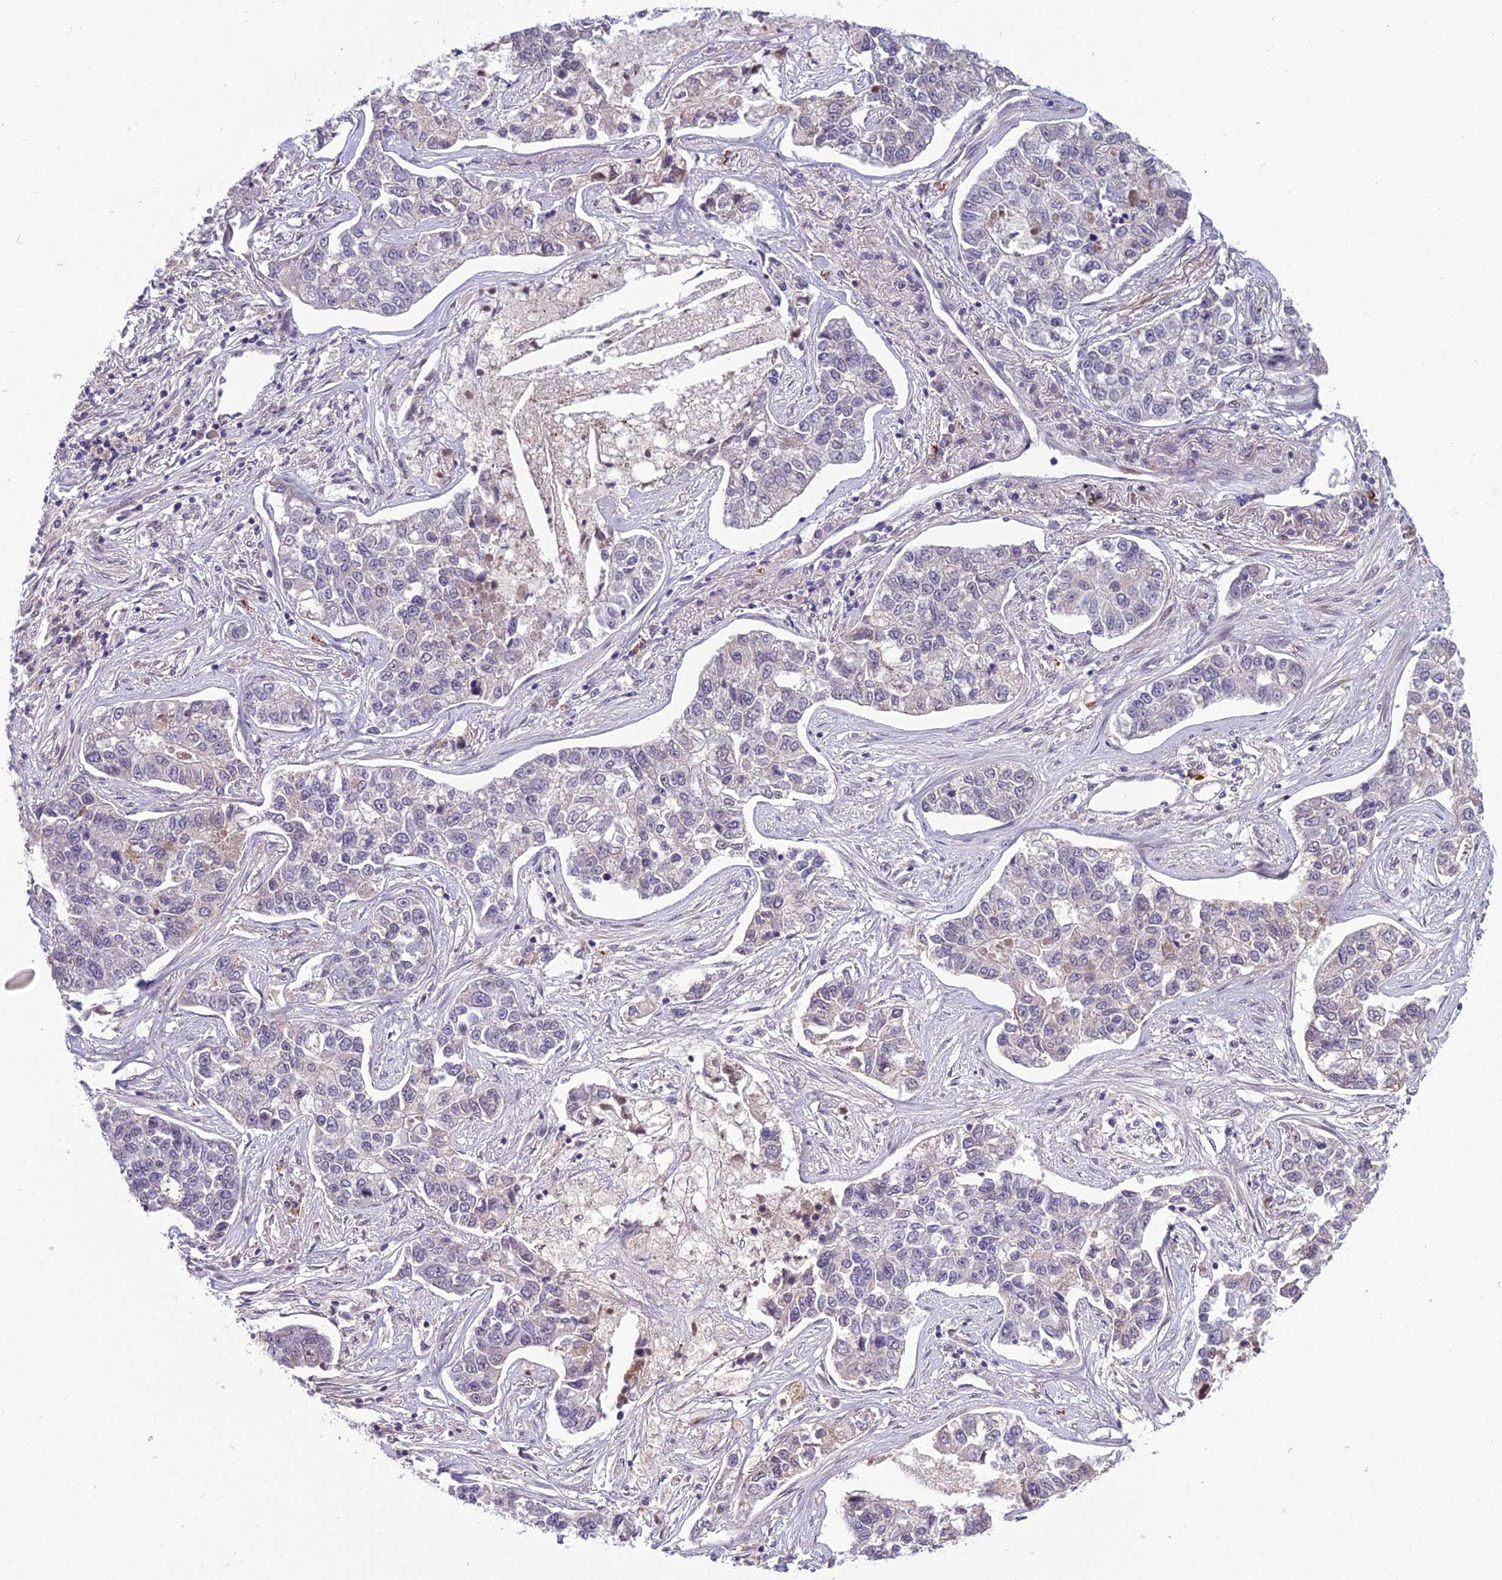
{"staining": {"intensity": "negative", "quantity": "none", "location": "none"}, "tissue": "lung cancer", "cell_type": "Tumor cells", "image_type": "cancer", "snomed": [{"axis": "morphology", "description": "Adenocarcinoma, NOS"}, {"axis": "topography", "description": "Lung"}], "caption": "Protein analysis of lung cancer (adenocarcinoma) reveals no significant positivity in tumor cells. (DAB (3,3'-diaminobenzidine) immunohistochemistry (IHC) visualized using brightfield microscopy, high magnification).", "gene": "FBRS", "patient": {"sex": "male", "age": 49}}